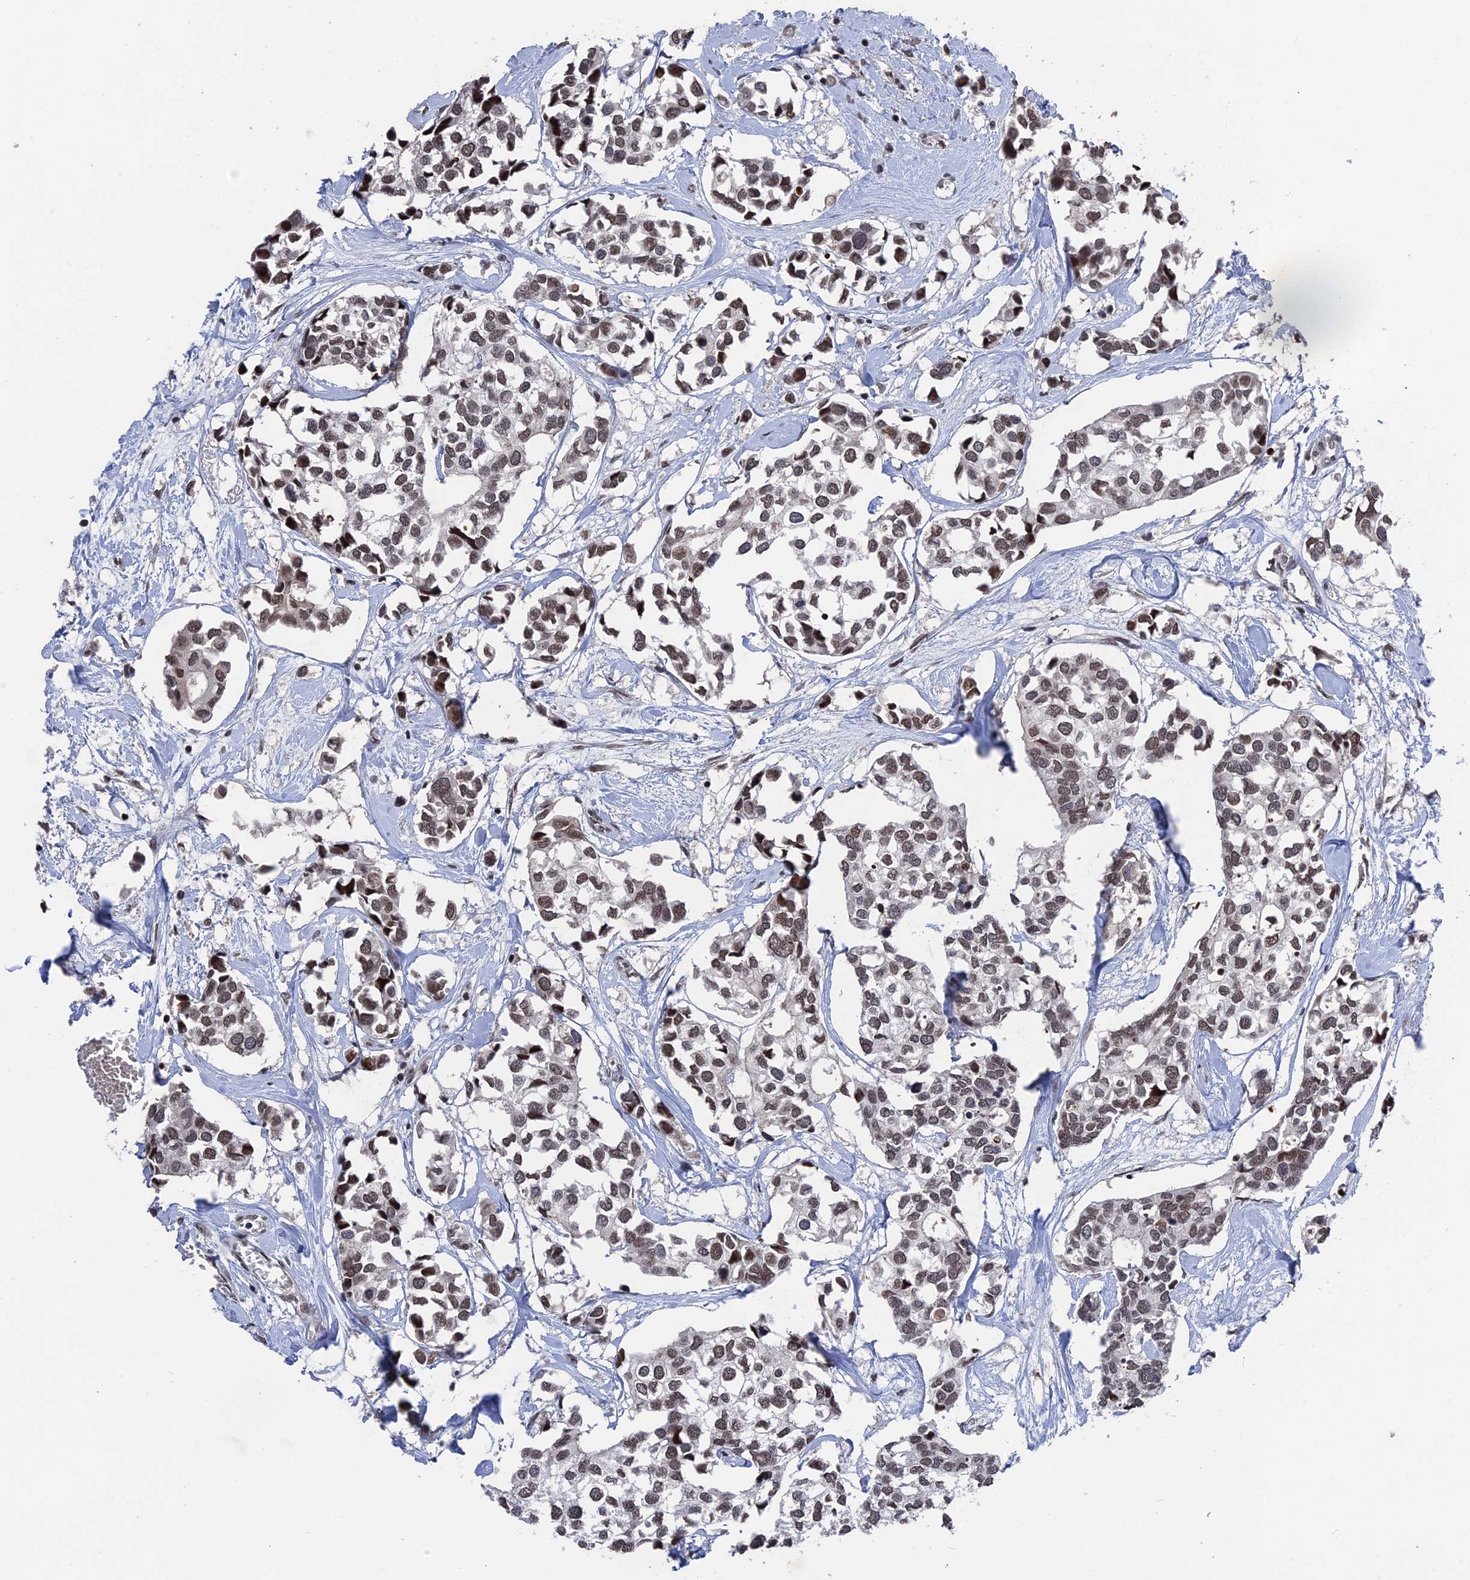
{"staining": {"intensity": "weak", "quantity": ">75%", "location": "nuclear"}, "tissue": "breast cancer", "cell_type": "Tumor cells", "image_type": "cancer", "snomed": [{"axis": "morphology", "description": "Duct carcinoma"}, {"axis": "topography", "description": "Breast"}], "caption": "The immunohistochemical stain highlights weak nuclear positivity in tumor cells of breast cancer (invasive ductal carcinoma) tissue.", "gene": "NR2C2AP", "patient": {"sex": "female", "age": 83}}